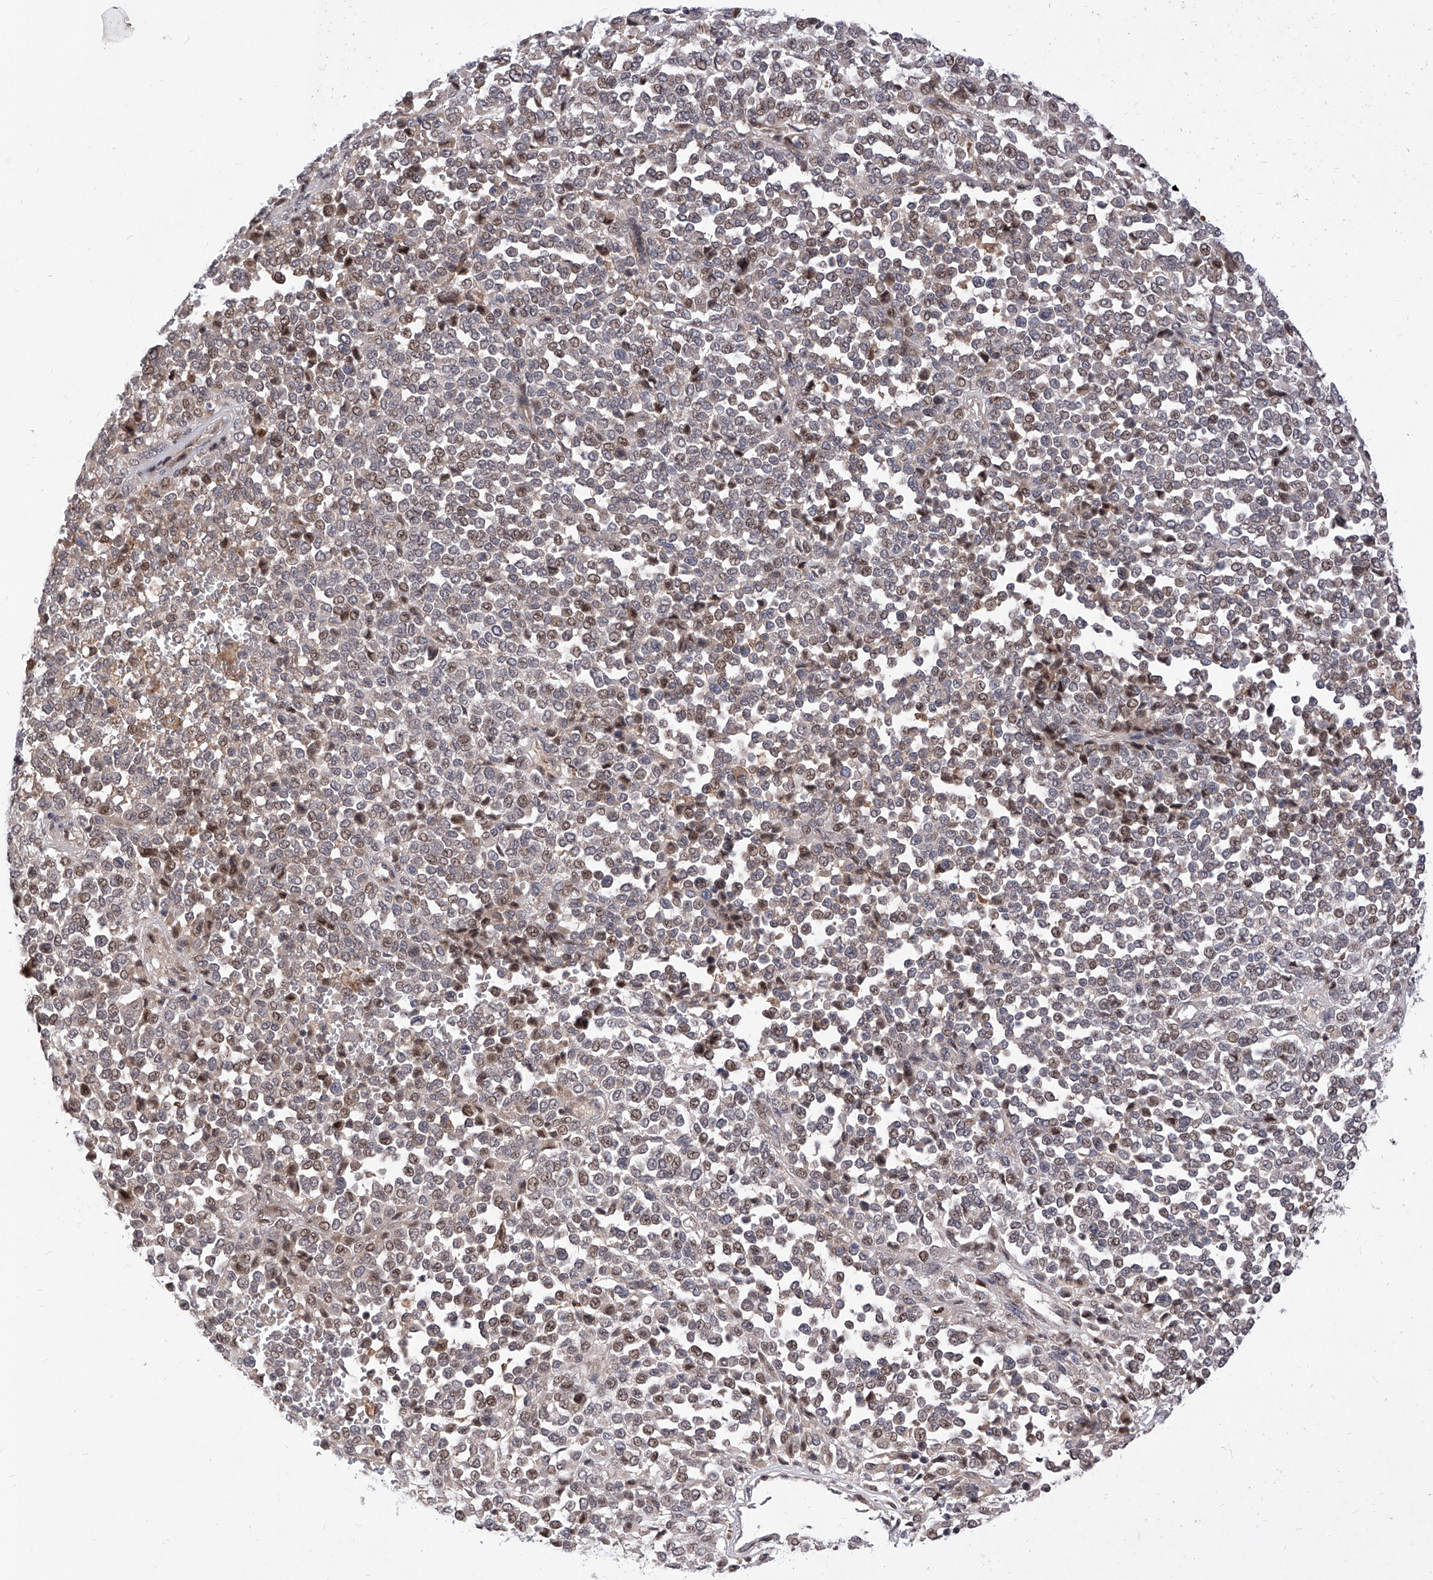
{"staining": {"intensity": "moderate", "quantity": "25%-75%", "location": "nuclear"}, "tissue": "melanoma", "cell_type": "Tumor cells", "image_type": "cancer", "snomed": [{"axis": "morphology", "description": "Malignant melanoma, Metastatic site"}, {"axis": "topography", "description": "Pancreas"}], "caption": "Tumor cells demonstrate medium levels of moderate nuclear expression in about 25%-75% of cells in human malignant melanoma (metastatic site). (Brightfield microscopy of DAB IHC at high magnification).", "gene": "LGR4", "patient": {"sex": "female", "age": 30}}